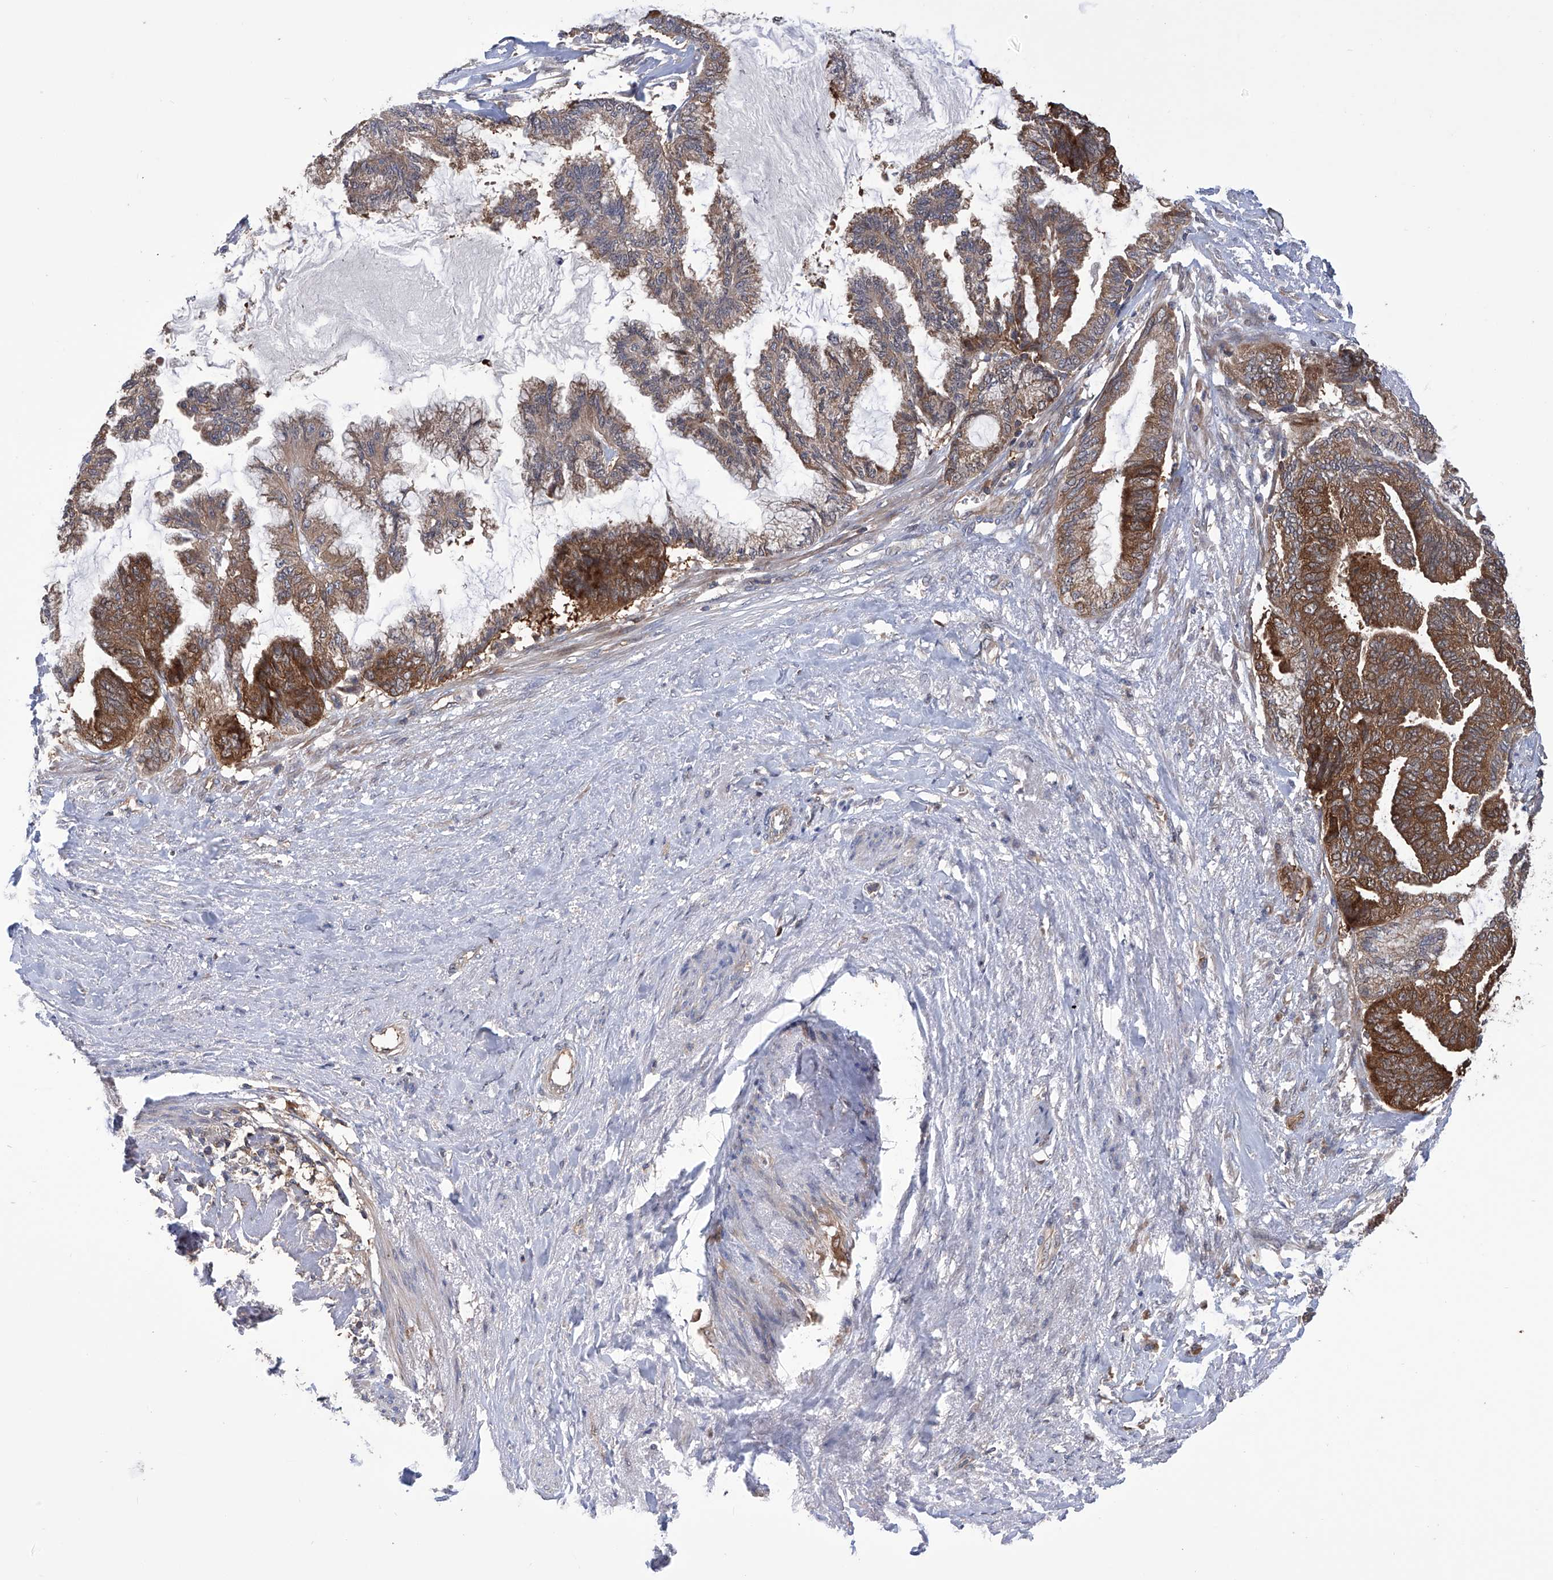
{"staining": {"intensity": "moderate", "quantity": ">75%", "location": "cytoplasmic/membranous"}, "tissue": "endometrial cancer", "cell_type": "Tumor cells", "image_type": "cancer", "snomed": [{"axis": "morphology", "description": "Adenocarcinoma, NOS"}, {"axis": "topography", "description": "Endometrium"}], "caption": "The photomicrograph demonstrates staining of adenocarcinoma (endometrial), revealing moderate cytoplasmic/membranous protein staining (brown color) within tumor cells.", "gene": "NUDT17", "patient": {"sex": "female", "age": 86}}